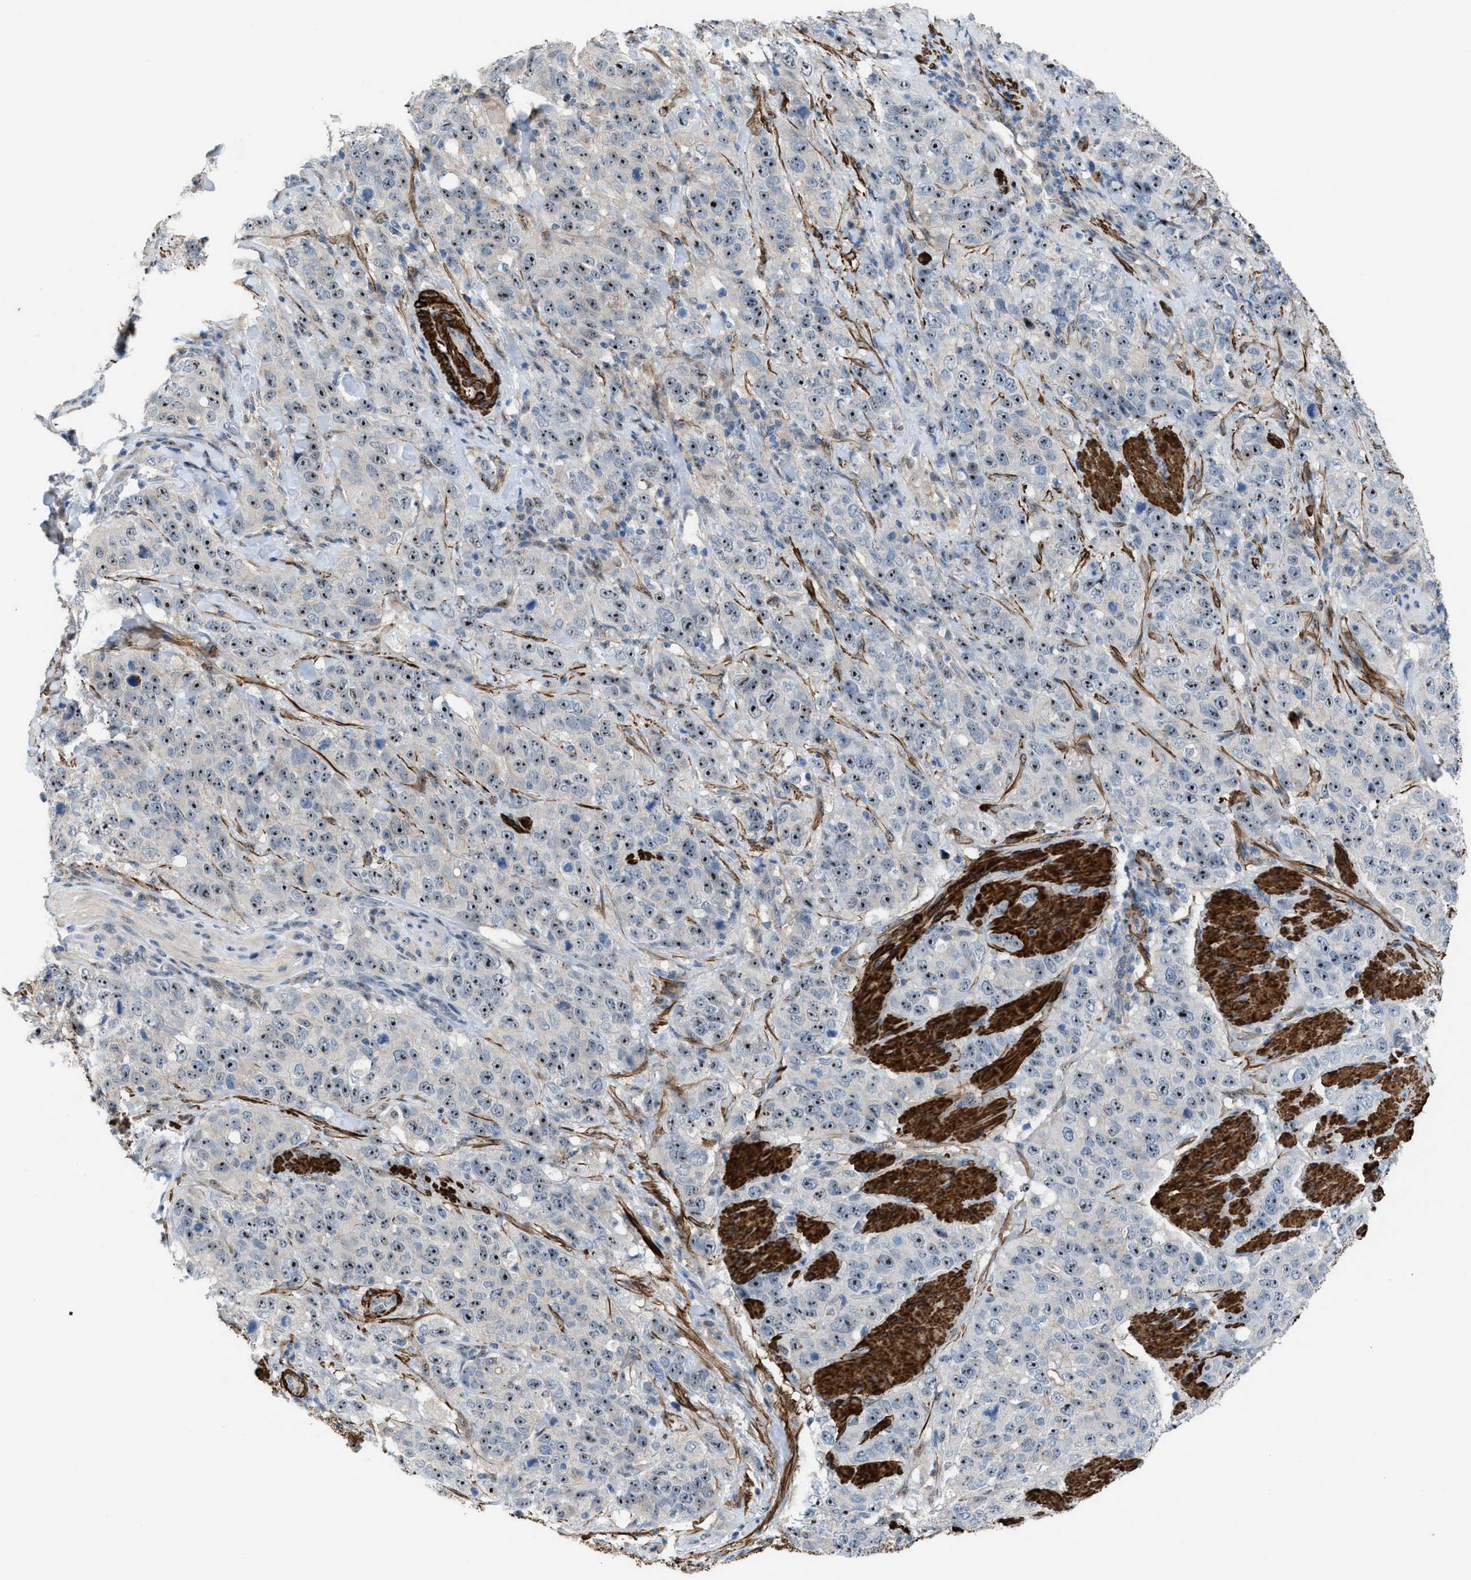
{"staining": {"intensity": "moderate", "quantity": ">75%", "location": "nuclear"}, "tissue": "stomach cancer", "cell_type": "Tumor cells", "image_type": "cancer", "snomed": [{"axis": "morphology", "description": "Adenocarcinoma, NOS"}, {"axis": "topography", "description": "Stomach"}], "caption": "Protein expression analysis of adenocarcinoma (stomach) exhibits moderate nuclear staining in approximately >75% of tumor cells. (DAB (3,3'-diaminobenzidine) = brown stain, brightfield microscopy at high magnification).", "gene": "NQO2", "patient": {"sex": "male", "age": 48}}